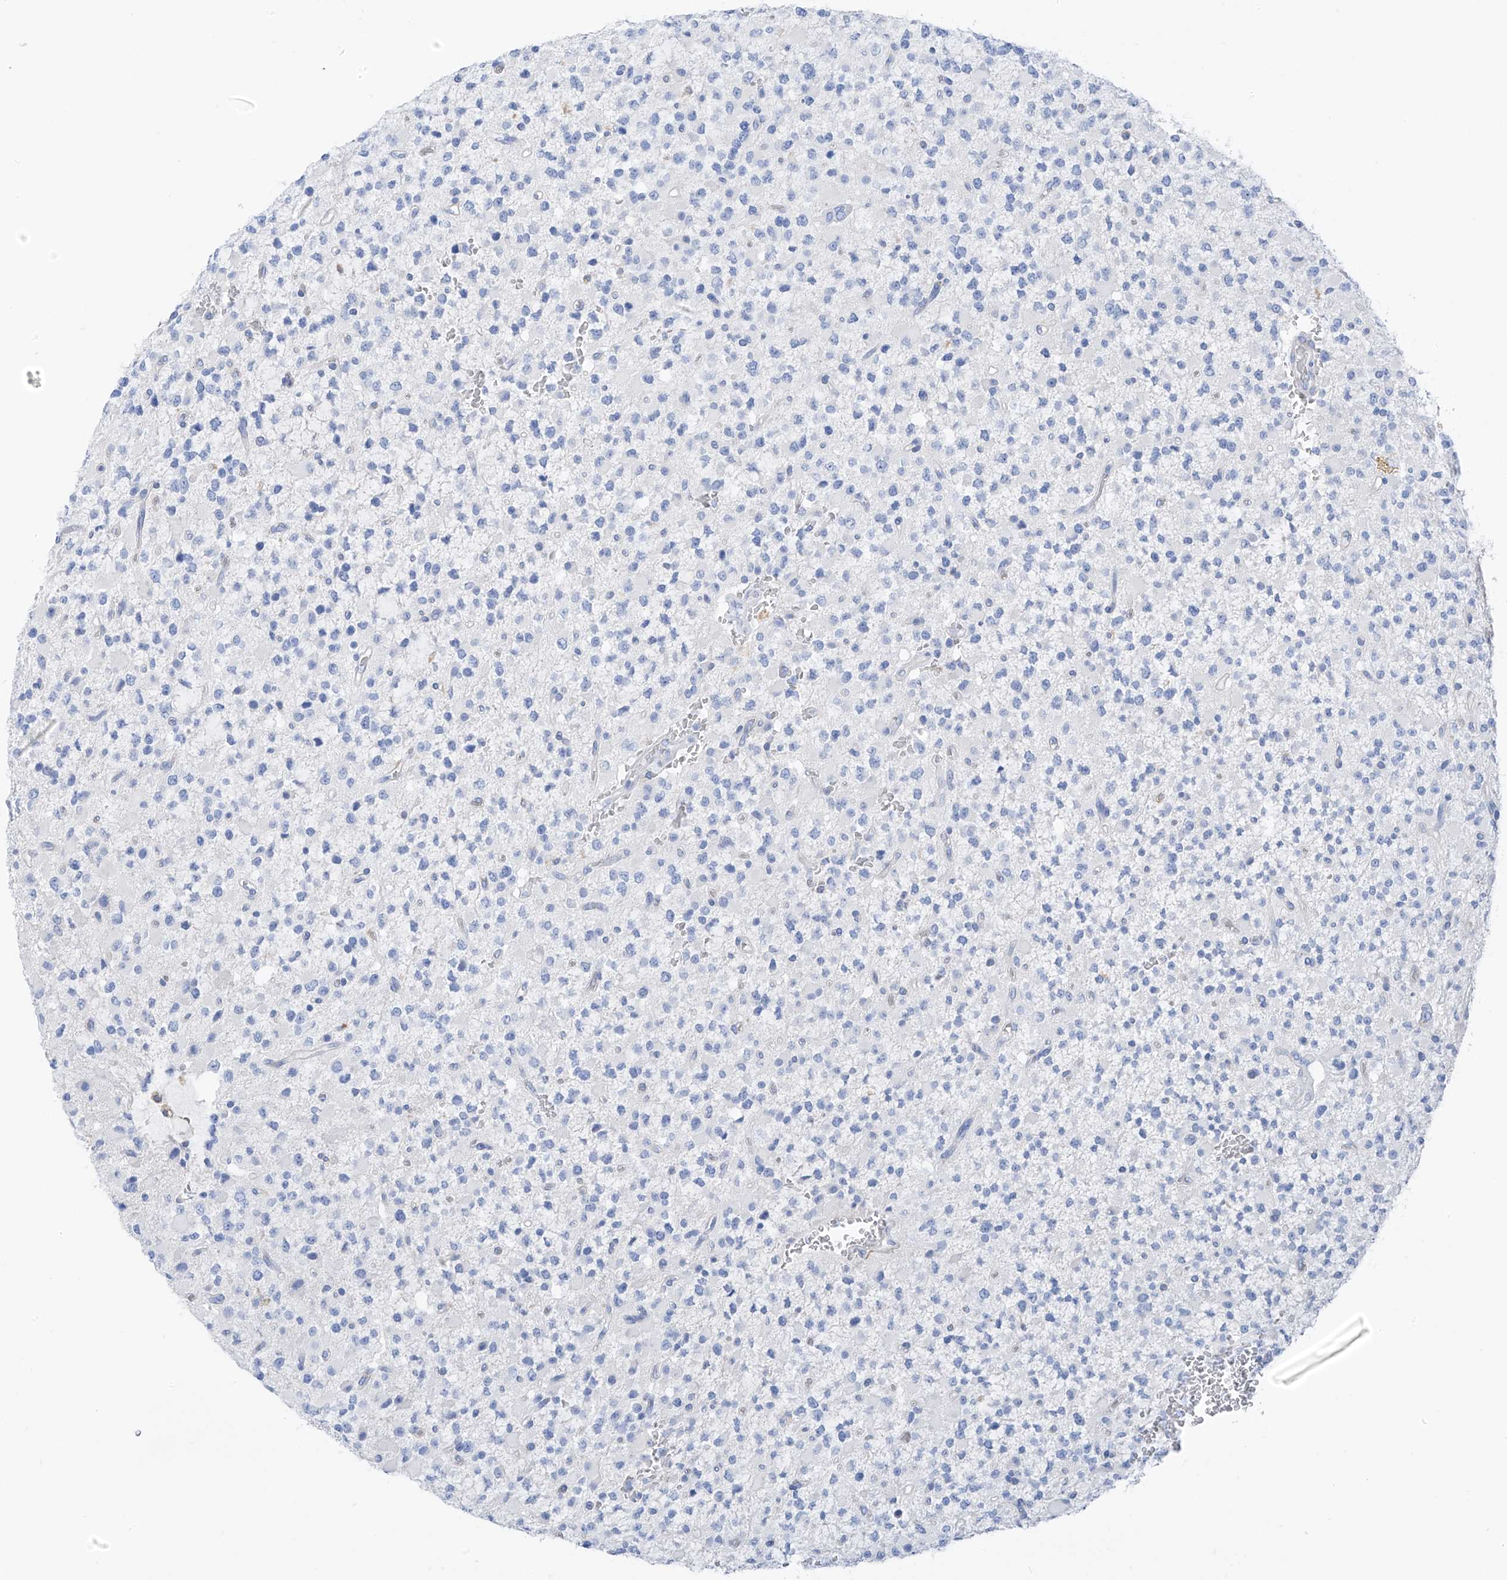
{"staining": {"intensity": "negative", "quantity": "none", "location": "none"}, "tissue": "glioma", "cell_type": "Tumor cells", "image_type": "cancer", "snomed": [{"axis": "morphology", "description": "Glioma, malignant, High grade"}, {"axis": "topography", "description": "Brain"}], "caption": "Immunohistochemistry (IHC) photomicrograph of human glioma stained for a protein (brown), which exhibits no staining in tumor cells.", "gene": "GLMP", "patient": {"sex": "male", "age": 34}}